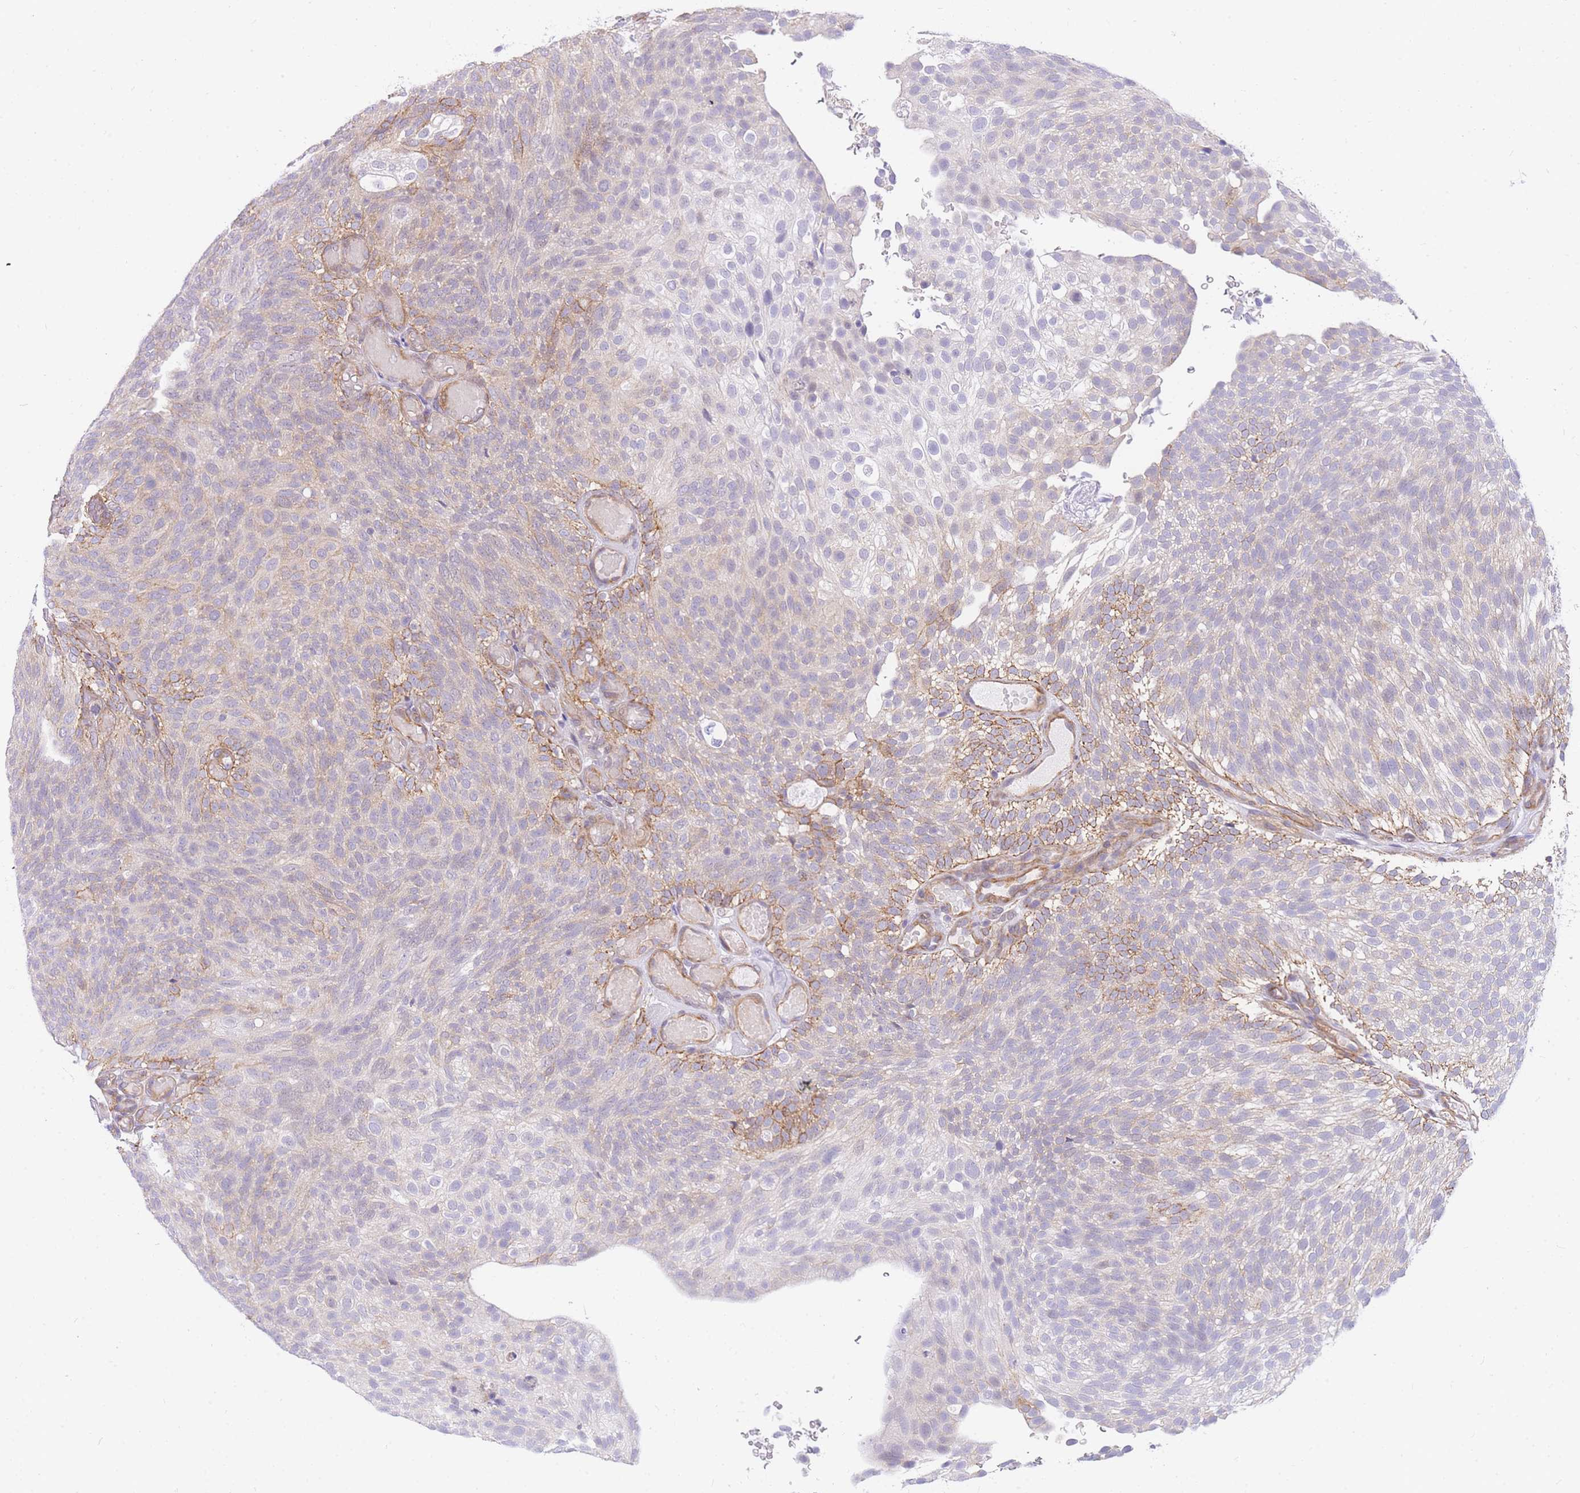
{"staining": {"intensity": "moderate", "quantity": "<25%", "location": "cytoplasmic/membranous"}, "tissue": "urothelial cancer", "cell_type": "Tumor cells", "image_type": "cancer", "snomed": [{"axis": "morphology", "description": "Urothelial carcinoma, Low grade"}, {"axis": "topography", "description": "Urinary bladder"}], "caption": "Immunohistochemical staining of urothelial cancer shows low levels of moderate cytoplasmic/membranous protein expression in approximately <25% of tumor cells.", "gene": "SRSF12", "patient": {"sex": "male", "age": 78}}